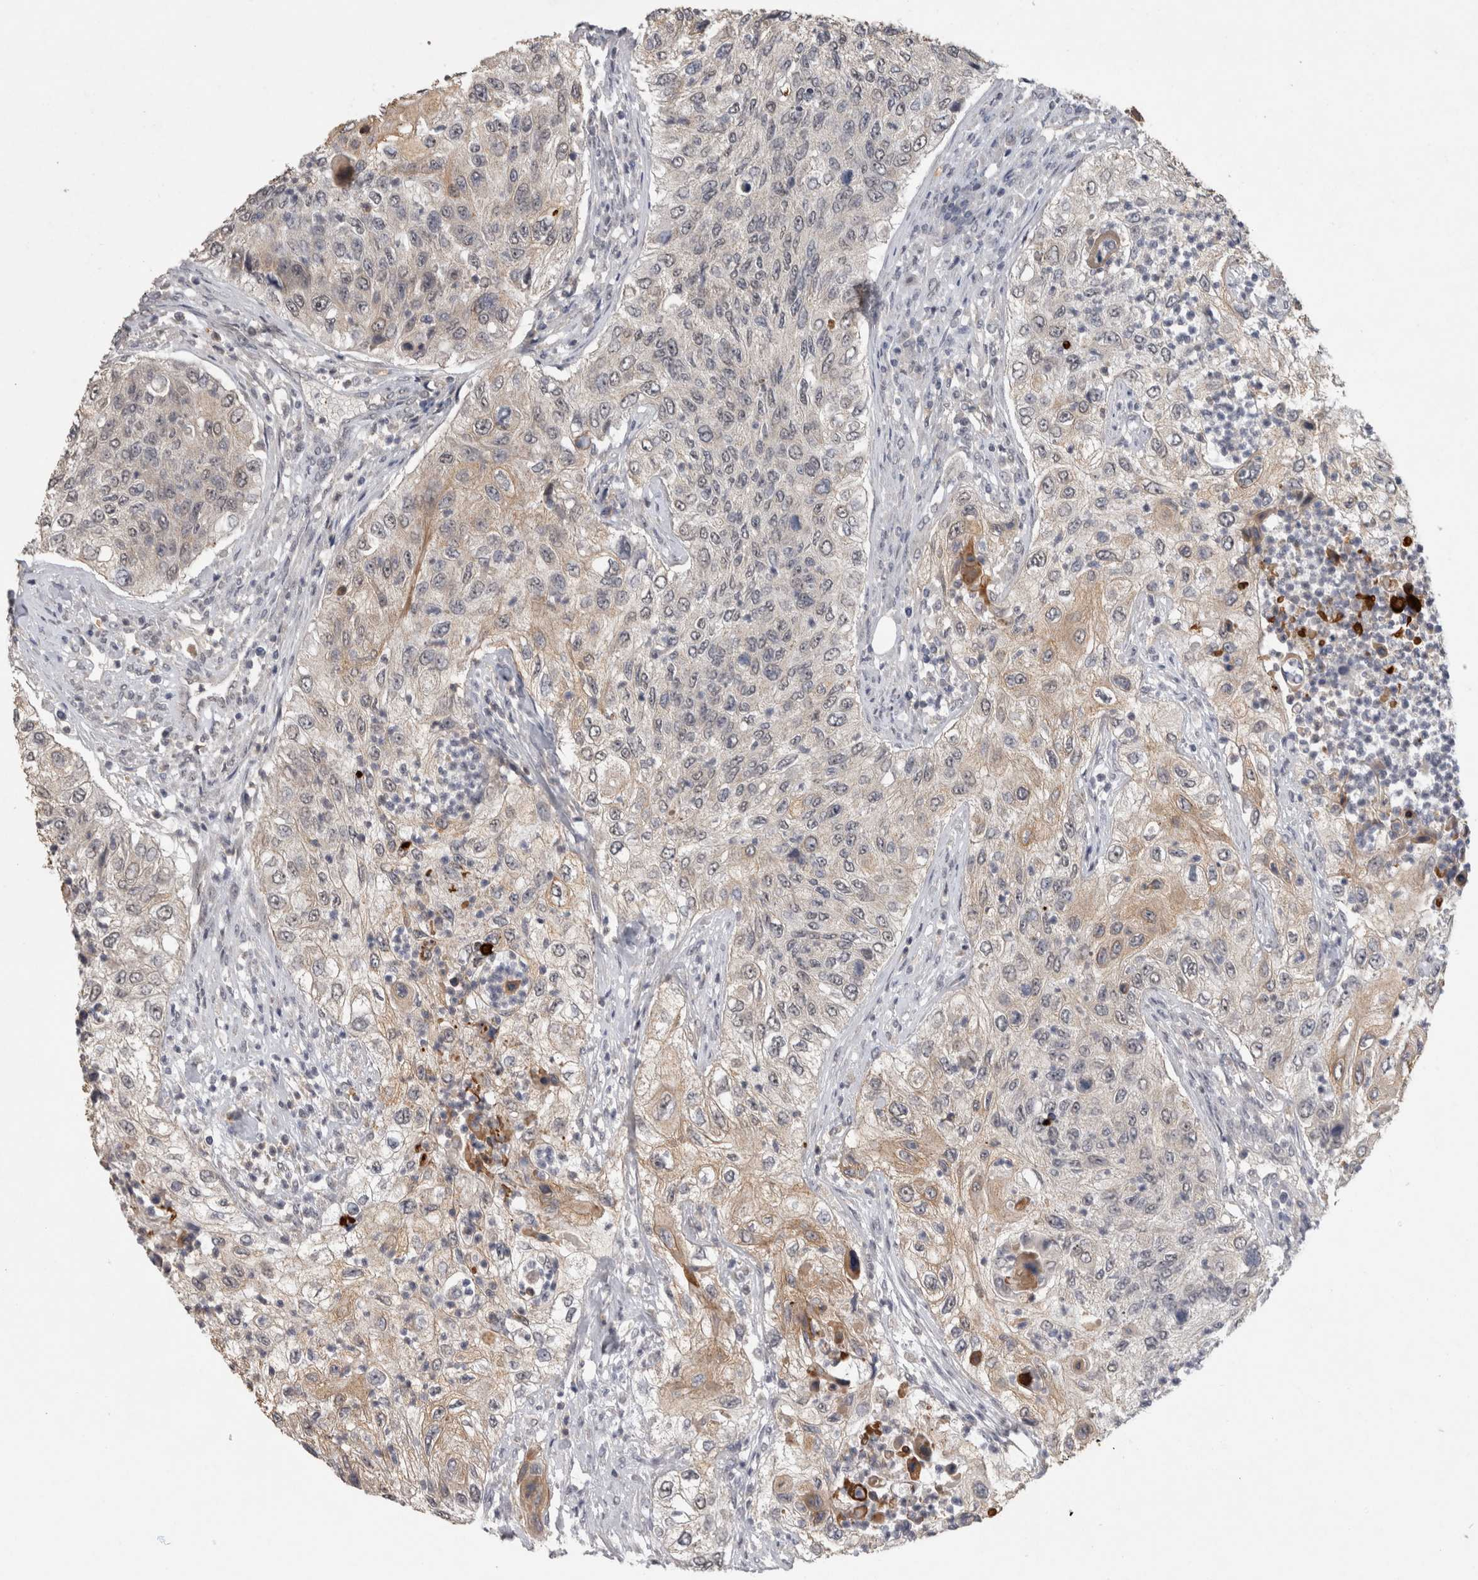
{"staining": {"intensity": "weak", "quantity": "<25%", "location": "cytoplasmic/membranous"}, "tissue": "urothelial cancer", "cell_type": "Tumor cells", "image_type": "cancer", "snomed": [{"axis": "morphology", "description": "Urothelial carcinoma, High grade"}, {"axis": "topography", "description": "Urinary bladder"}], "caption": "High magnification brightfield microscopy of urothelial cancer stained with DAB (brown) and counterstained with hematoxylin (blue): tumor cells show no significant expression.", "gene": "RHPN1", "patient": {"sex": "female", "age": 60}}